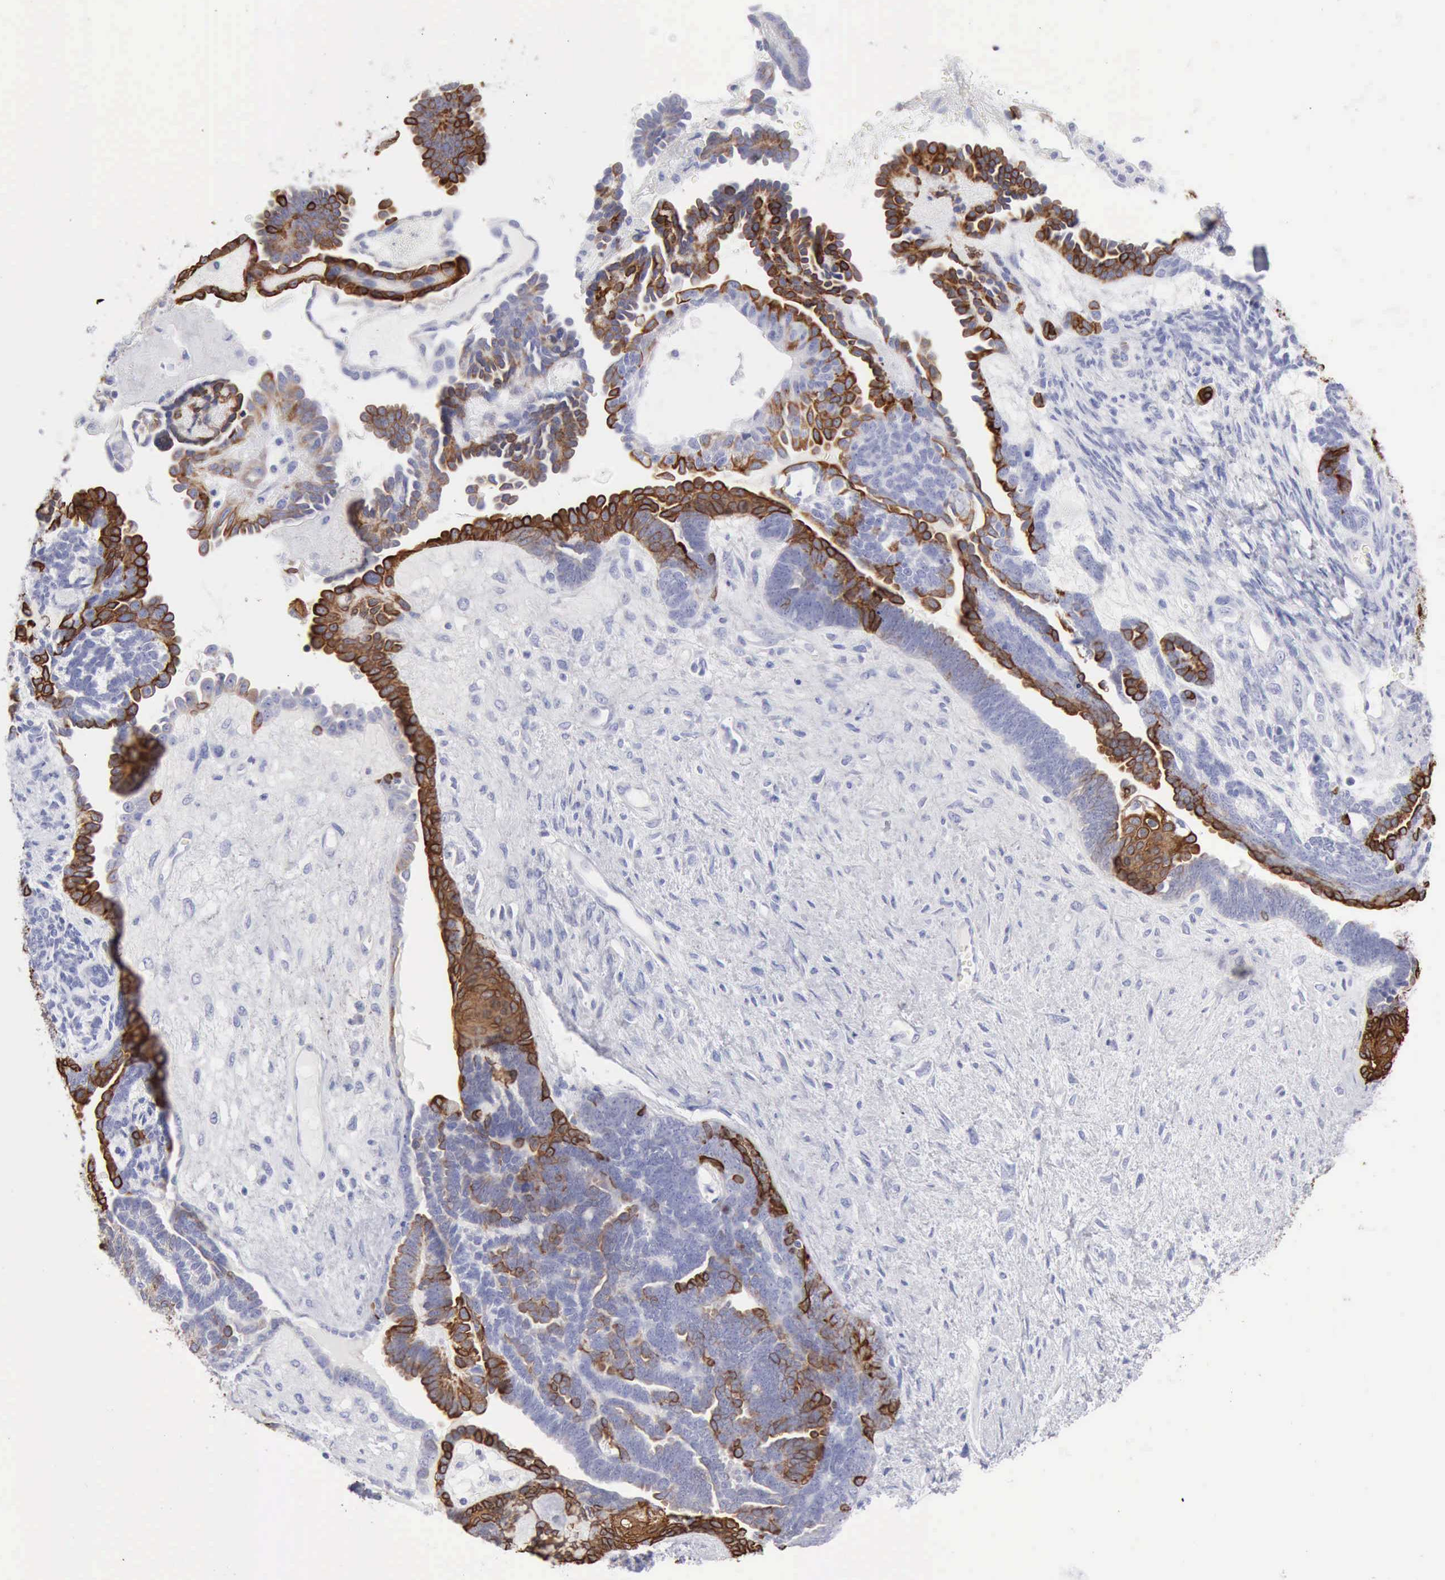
{"staining": {"intensity": "moderate", "quantity": "25%-75%", "location": "cytoplasmic/membranous"}, "tissue": "endometrial cancer", "cell_type": "Tumor cells", "image_type": "cancer", "snomed": [{"axis": "morphology", "description": "Neoplasm, malignant, NOS"}, {"axis": "topography", "description": "Endometrium"}], "caption": "IHC photomicrograph of neoplastic tissue: endometrial malignant neoplasm stained using immunohistochemistry (IHC) displays medium levels of moderate protein expression localized specifically in the cytoplasmic/membranous of tumor cells, appearing as a cytoplasmic/membranous brown color.", "gene": "KRT5", "patient": {"sex": "female", "age": 74}}